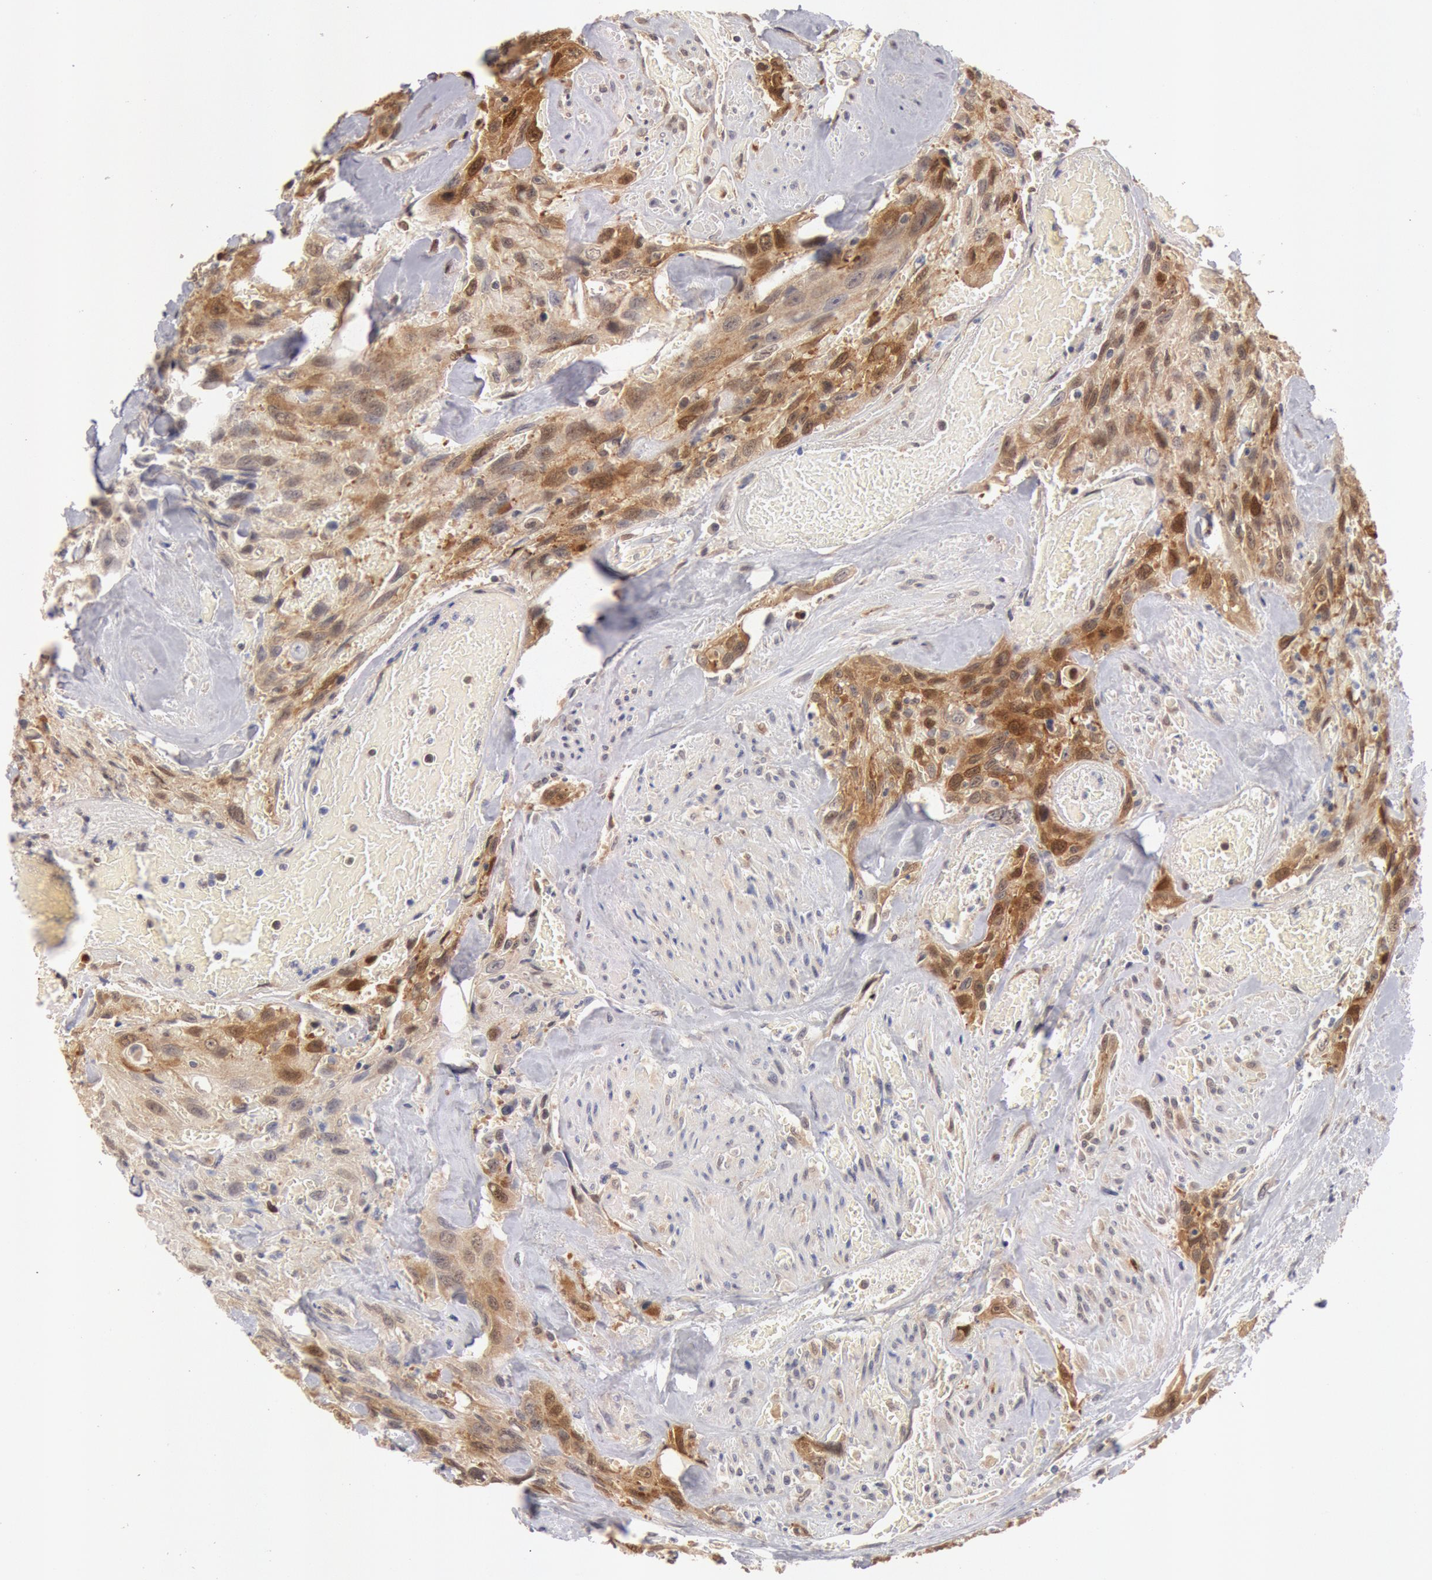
{"staining": {"intensity": "moderate", "quantity": ">75%", "location": "cytoplasmic/membranous,nuclear"}, "tissue": "urothelial cancer", "cell_type": "Tumor cells", "image_type": "cancer", "snomed": [{"axis": "morphology", "description": "Urothelial carcinoma, High grade"}, {"axis": "topography", "description": "Urinary bladder"}], "caption": "The photomicrograph demonstrates immunohistochemical staining of high-grade urothelial carcinoma. There is moderate cytoplasmic/membranous and nuclear positivity is identified in approximately >75% of tumor cells.", "gene": "DNAJA1", "patient": {"sex": "female", "age": 84}}